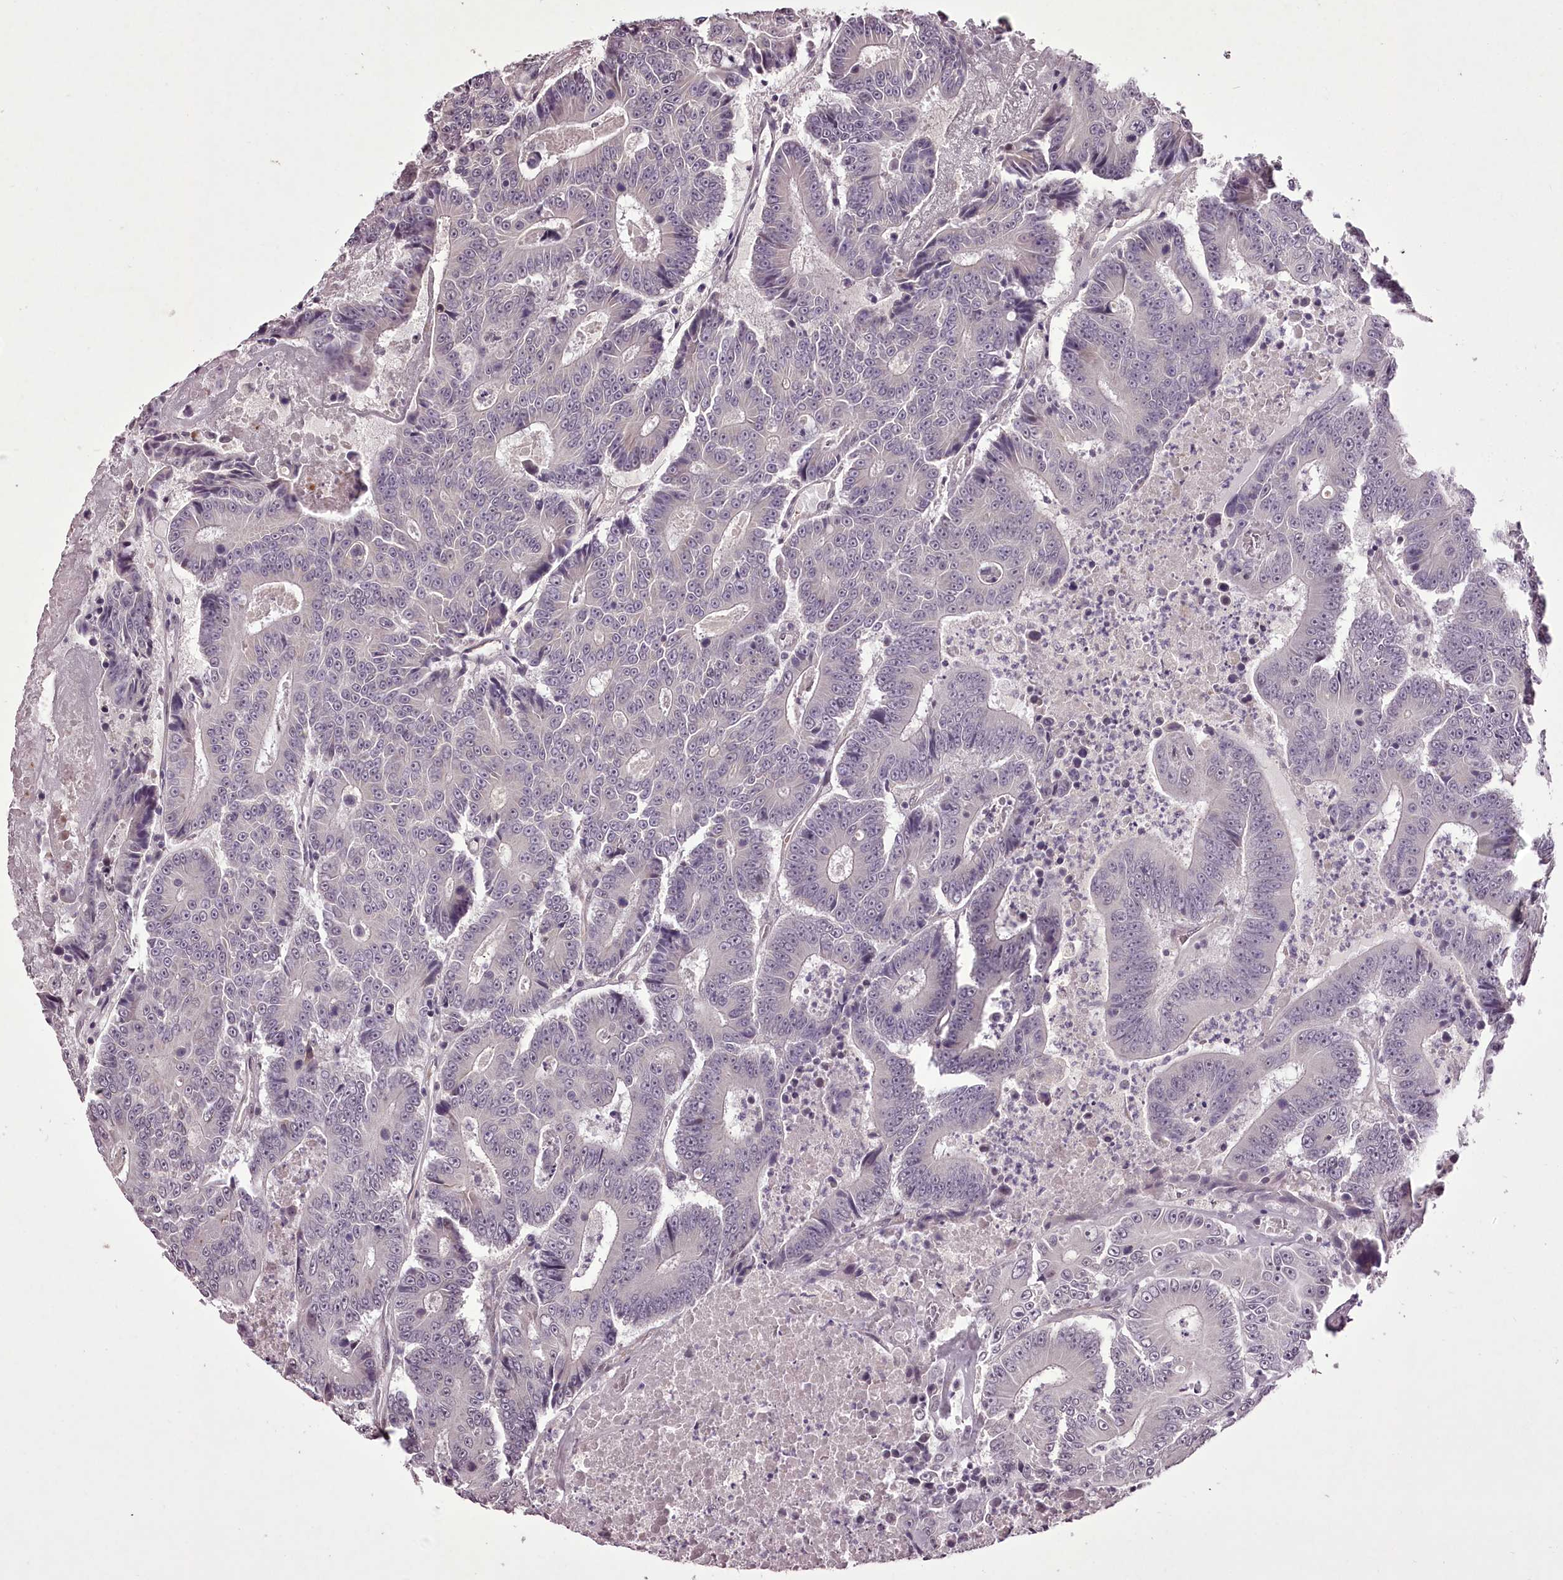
{"staining": {"intensity": "negative", "quantity": "none", "location": "none"}, "tissue": "colorectal cancer", "cell_type": "Tumor cells", "image_type": "cancer", "snomed": [{"axis": "morphology", "description": "Adenocarcinoma, NOS"}, {"axis": "topography", "description": "Colon"}], "caption": "Tumor cells show no significant expression in colorectal adenocarcinoma.", "gene": "C1orf56", "patient": {"sex": "male", "age": 83}}